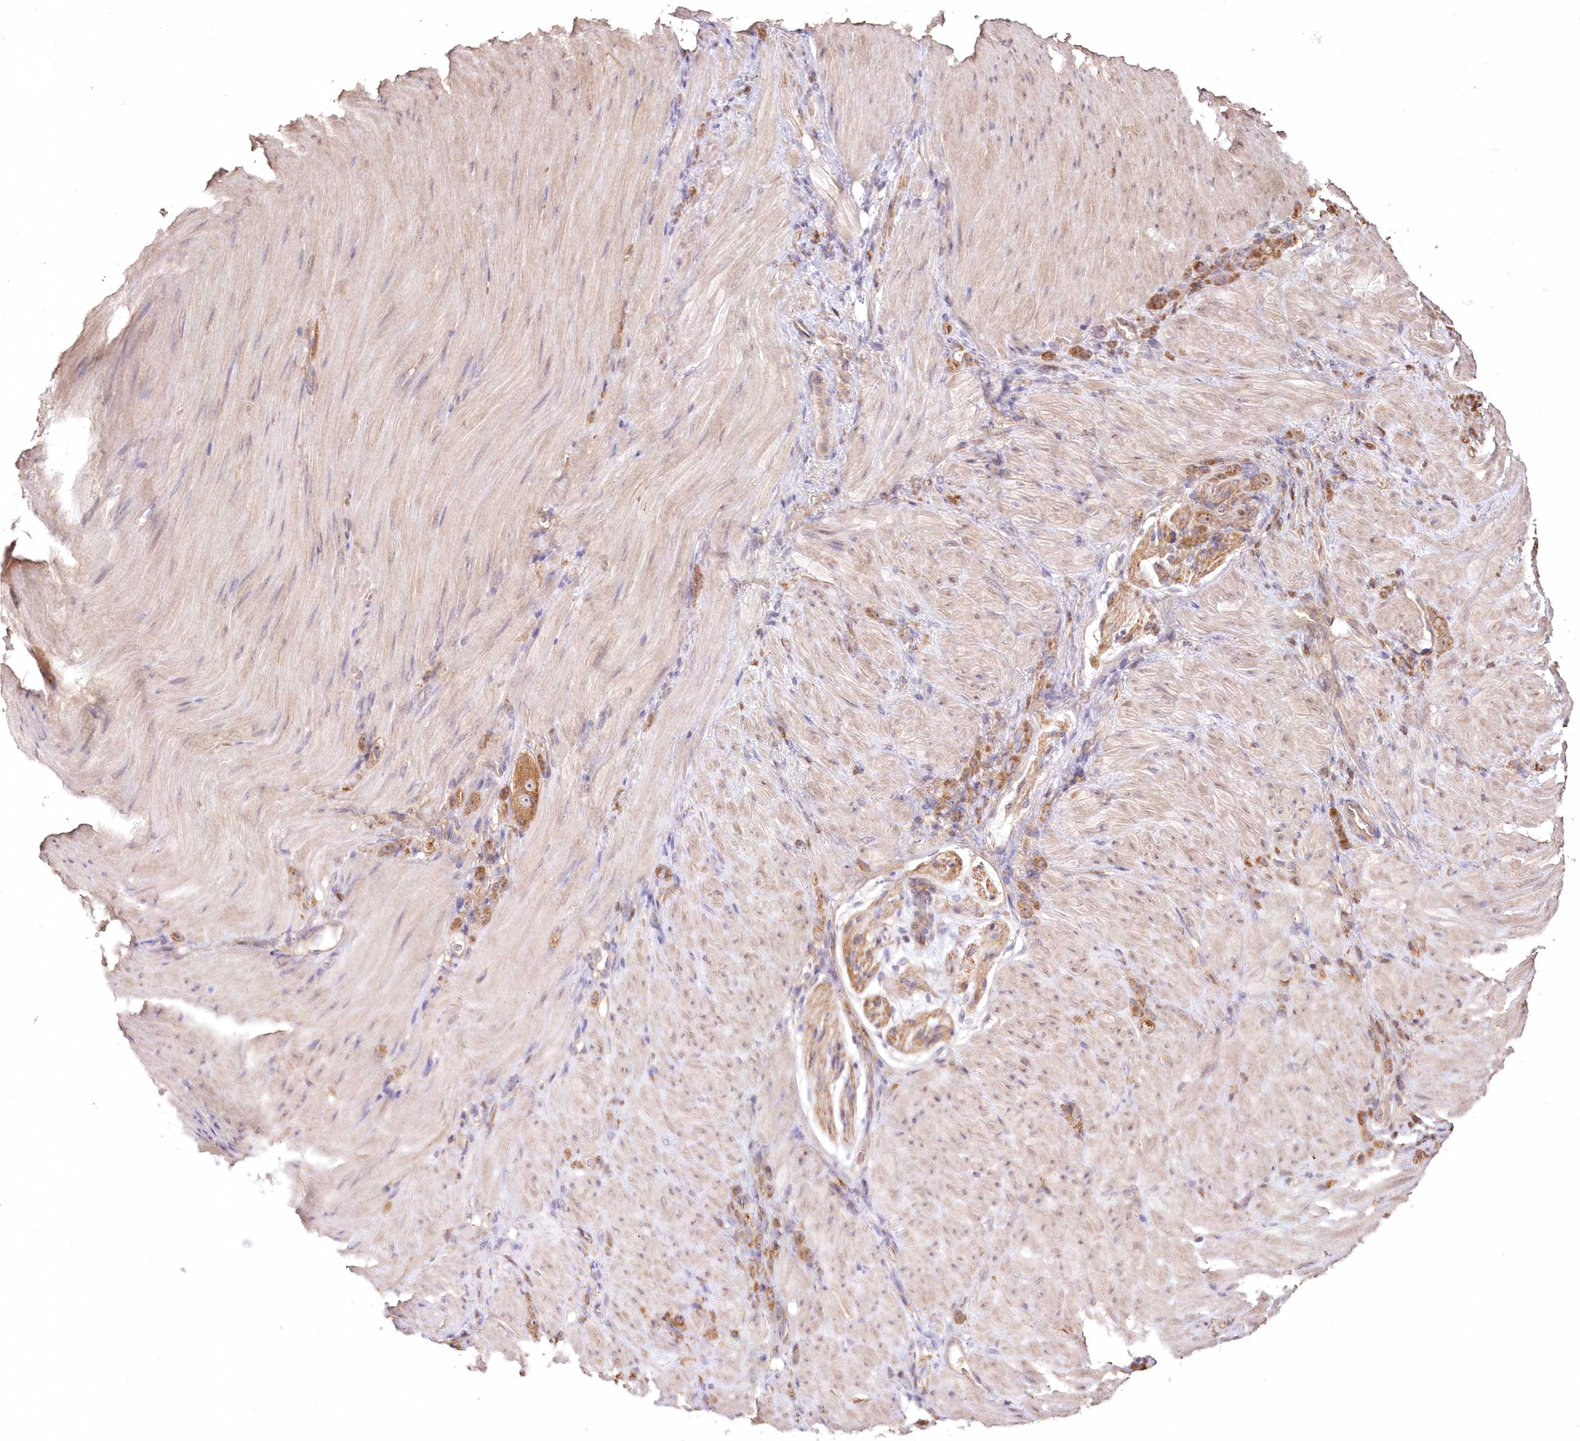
{"staining": {"intensity": "moderate", "quantity": ">75%", "location": "cytoplasmic/membranous"}, "tissue": "stomach cancer", "cell_type": "Tumor cells", "image_type": "cancer", "snomed": [{"axis": "morphology", "description": "Normal tissue, NOS"}, {"axis": "morphology", "description": "Adenocarcinoma, NOS"}, {"axis": "topography", "description": "Stomach"}], "caption": "The histopathology image displays a brown stain indicating the presence of a protein in the cytoplasmic/membranous of tumor cells in adenocarcinoma (stomach).", "gene": "STK17B", "patient": {"sex": "male", "age": 82}}